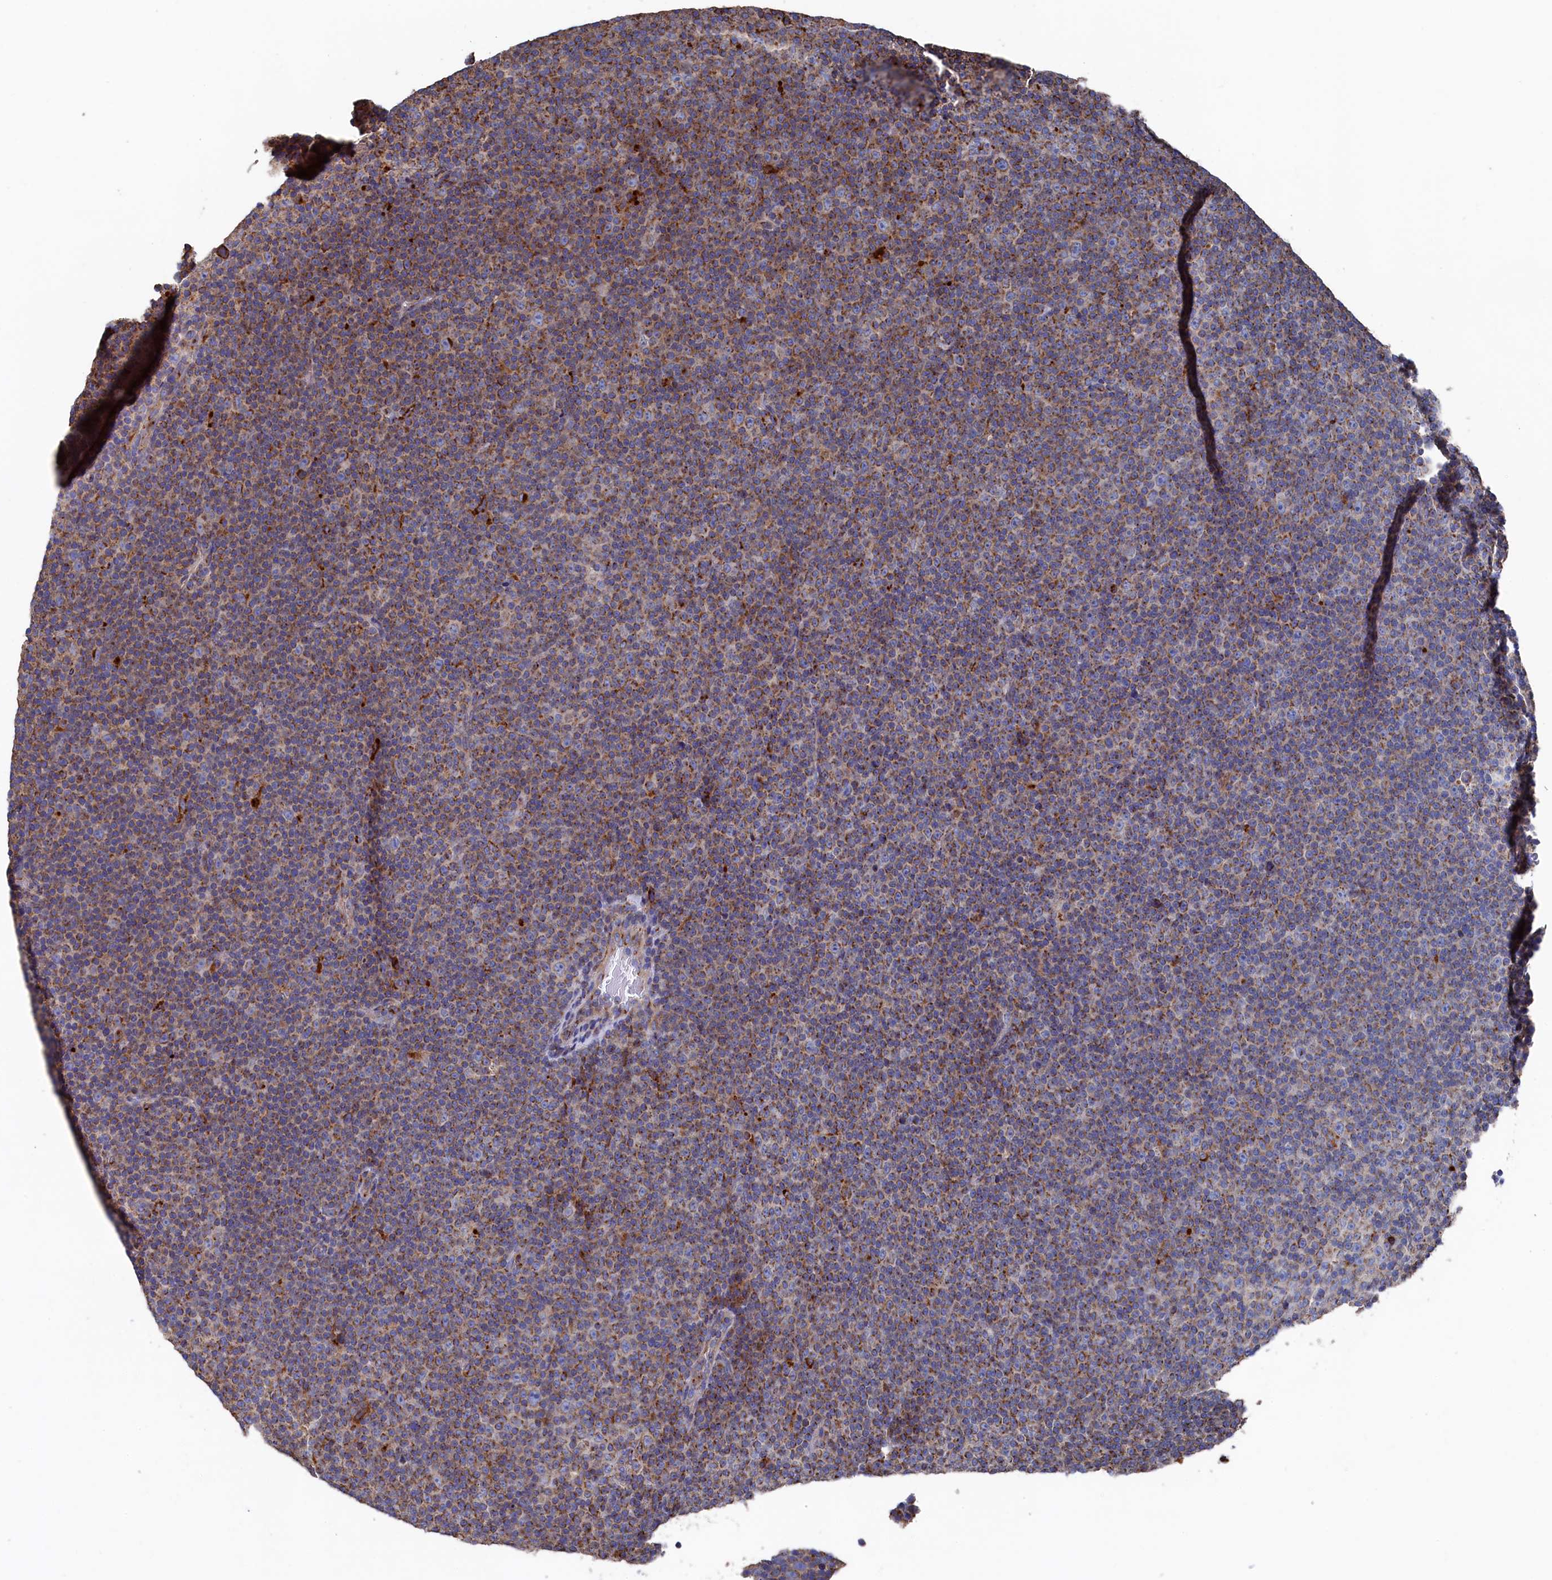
{"staining": {"intensity": "moderate", "quantity": "25%-75%", "location": "cytoplasmic/membranous"}, "tissue": "lymphoma", "cell_type": "Tumor cells", "image_type": "cancer", "snomed": [{"axis": "morphology", "description": "Malignant lymphoma, non-Hodgkin's type, Low grade"}, {"axis": "topography", "description": "Lymph node"}], "caption": "Malignant lymphoma, non-Hodgkin's type (low-grade) tissue displays moderate cytoplasmic/membranous positivity in approximately 25%-75% of tumor cells The protein is shown in brown color, while the nuclei are stained blue.", "gene": "PRRC1", "patient": {"sex": "female", "age": 67}}